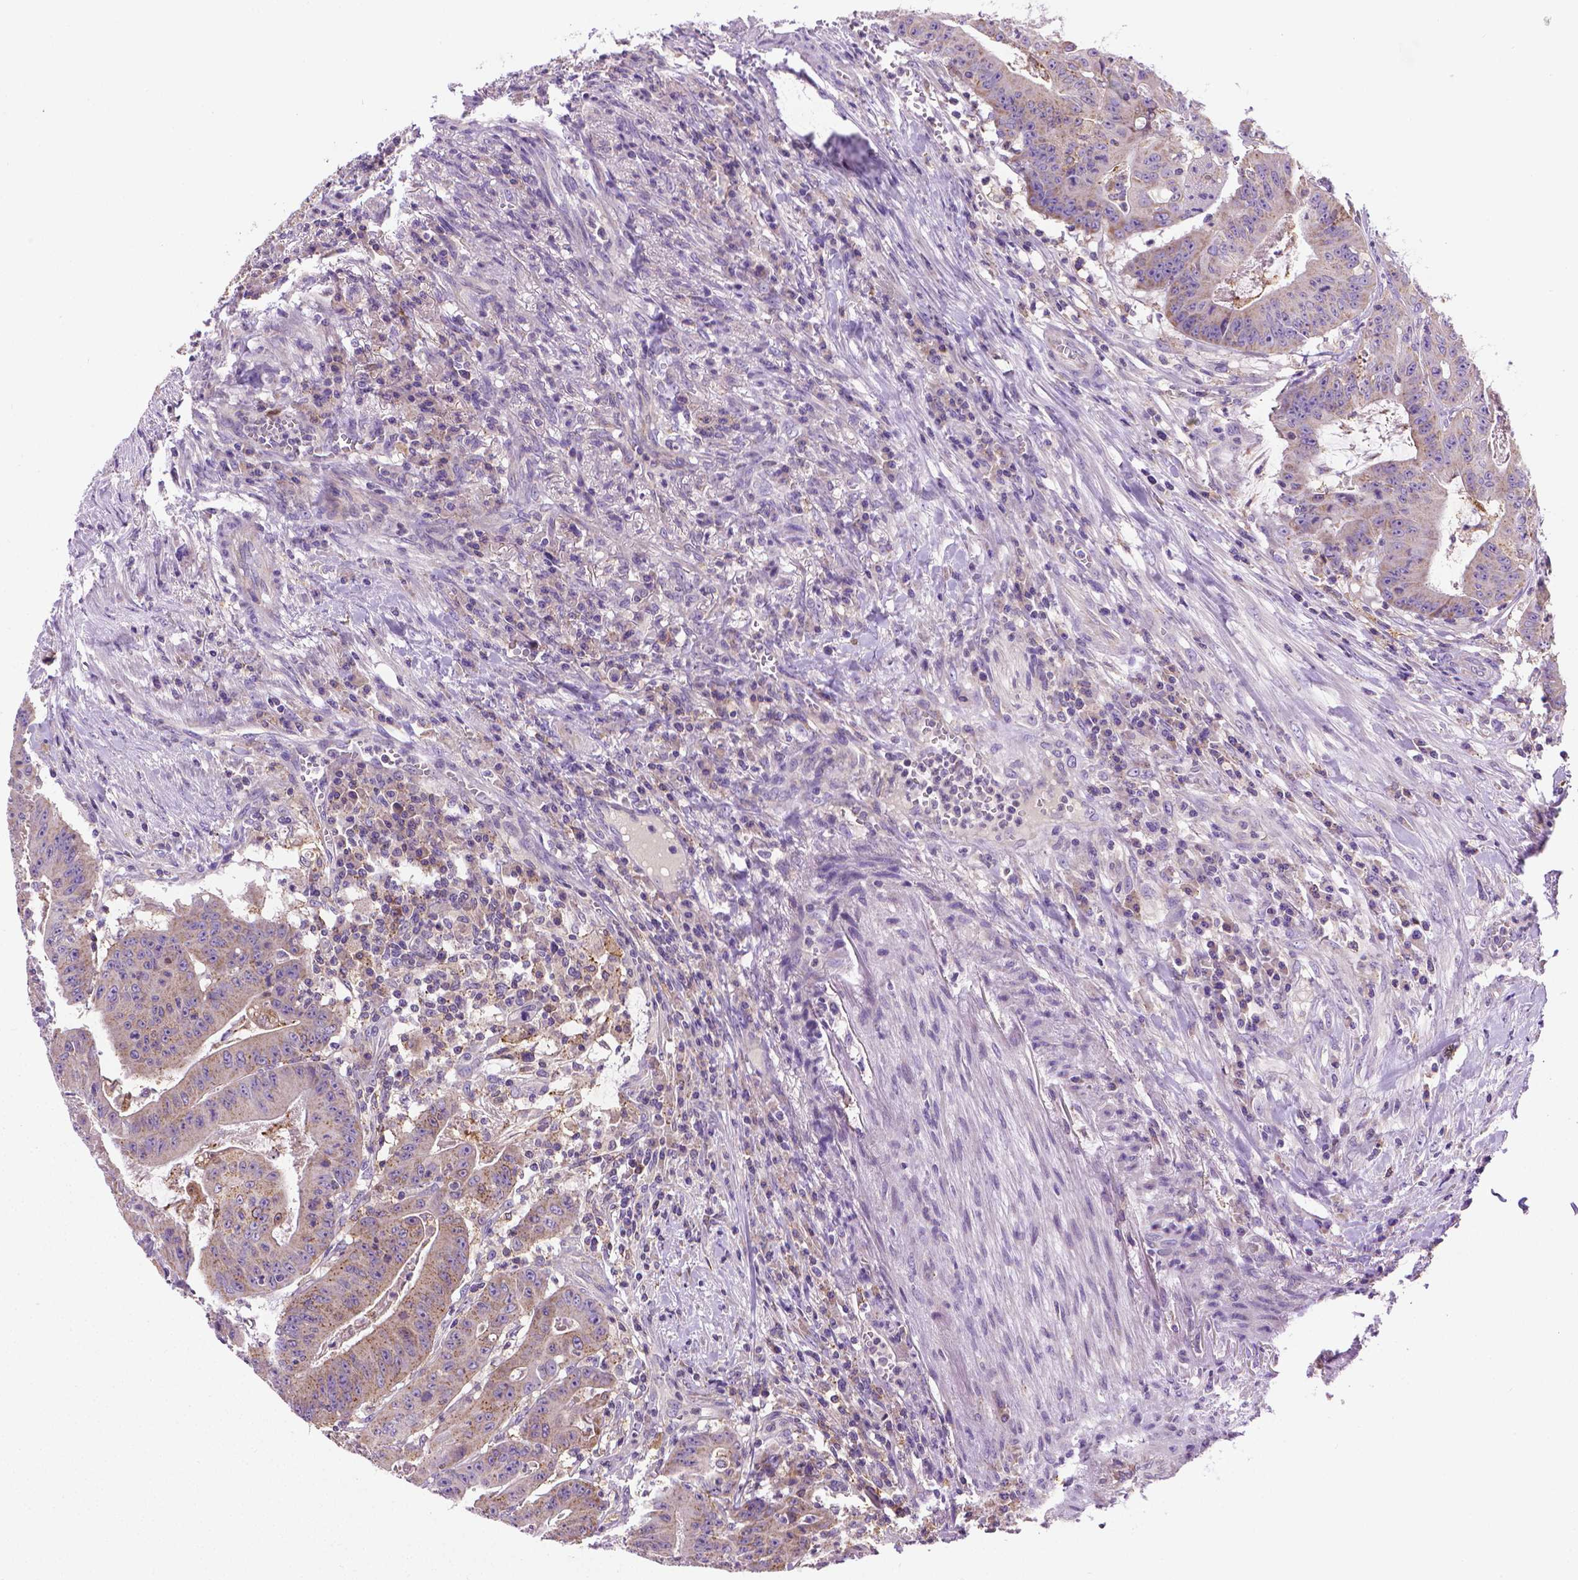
{"staining": {"intensity": "weak", "quantity": "<25%", "location": "cytoplasmic/membranous"}, "tissue": "colorectal cancer", "cell_type": "Tumor cells", "image_type": "cancer", "snomed": [{"axis": "morphology", "description": "Adenocarcinoma, NOS"}, {"axis": "topography", "description": "Colon"}], "caption": "DAB (3,3'-diaminobenzidine) immunohistochemical staining of colorectal adenocarcinoma demonstrates no significant staining in tumor cells. The staining was performed using DAB (3,3'-diaminobenzidine) to visualize the protein expression in brown, while the nuclei were stained in blue with hematoxylin (Magnification: 20x).", "gene": "SLC51B", "patient": {"sex": "male", "age": 33}}